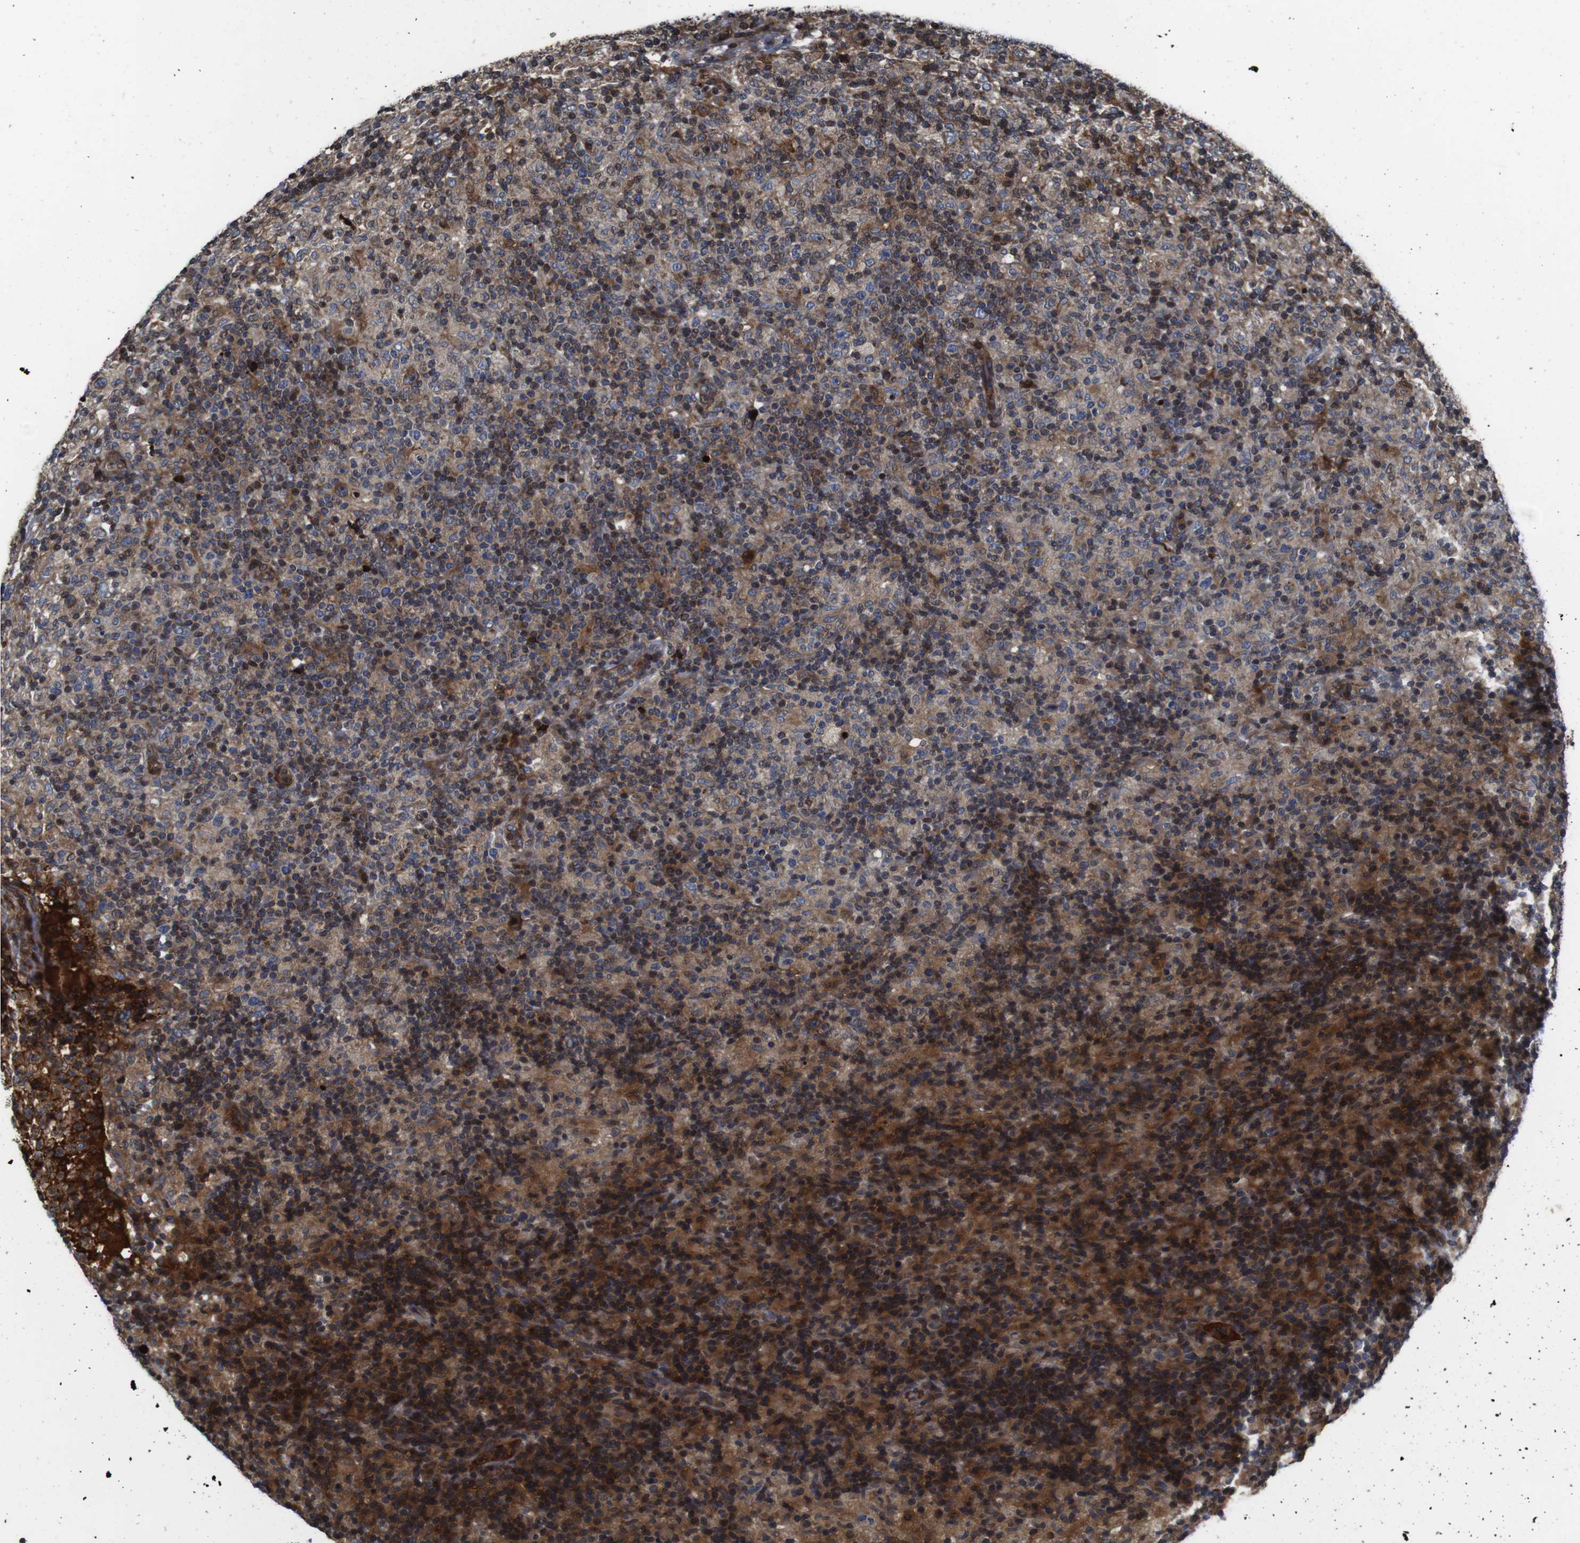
{"staining": {"intensity": "moderate", "quantity": ">75%", "location": "cytoplasmic/membranous"}, "tissue": "lymphoma", "cell_type": "Tumor cells", "image_type": "cancer", "snomed": [{"axis": "morphology", "description": "Hodgkin's disease, NOS"}, {"axis": "topography", "description": "Lymph node"}], "caption": "A photomicrograph showing moderate cytoplasmic/membranous expression in about >75% of tumor cells in Hodgkin's disease, as visualized by brown immunohistochemical staining.", "gene": "SMYD3", "patient": {"sex": "male", "age": 70}}